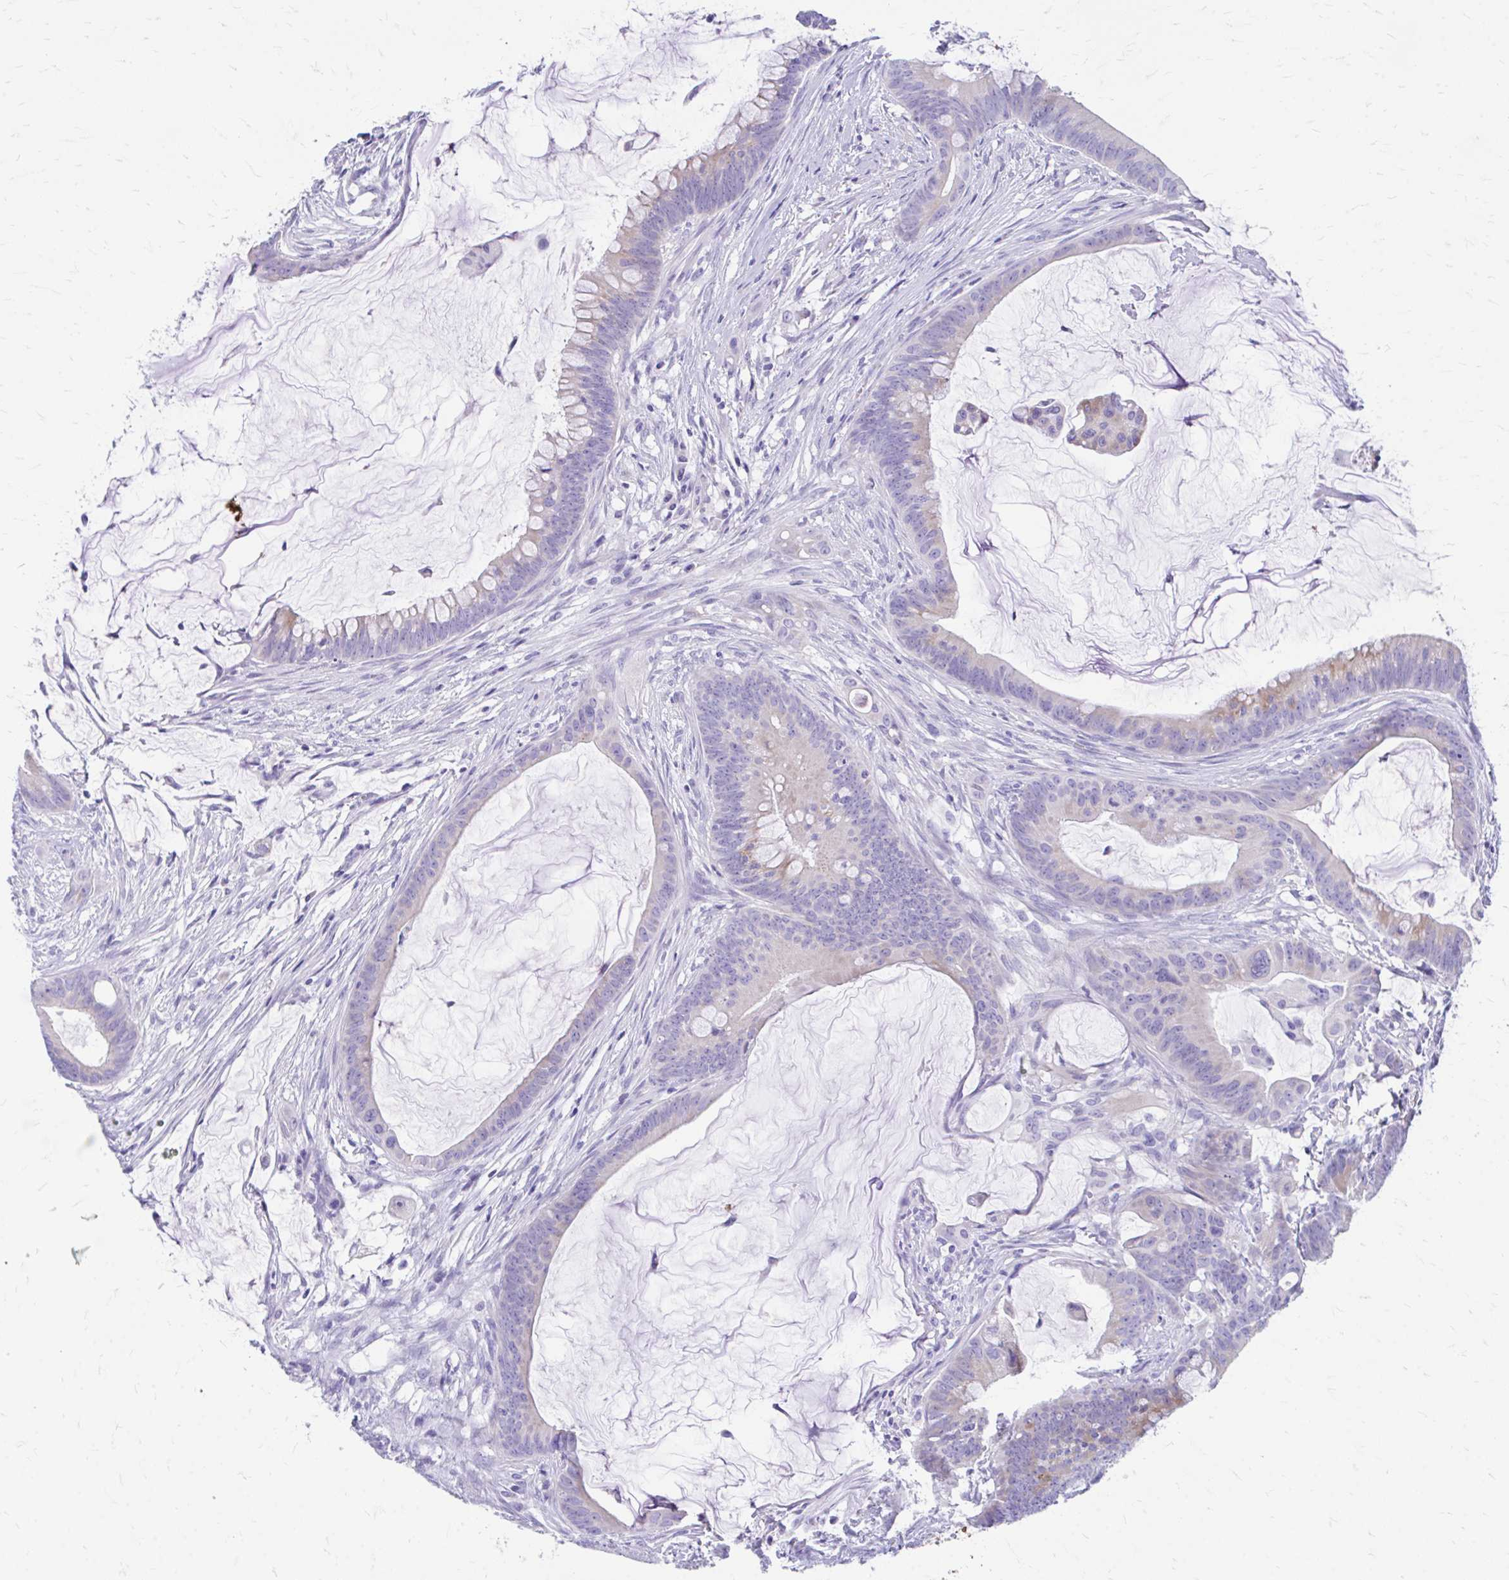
{"staining": {"intensity": "weak", "quantity": "<25%", "location": "cytoplasmic/membranous"}, "tissue": "colorectal cancer", "cell_type": "Tumor cells", "image_type": "cancer", "snomed": [{"axis": "morphology", "description": "Adenocarcinoma, NOS"}, {"axis": "topography", "description": "Colon"}], "caption": "Colorectal cancer was stained to show a protein in brown. There is no significant expression in tumor cells.", "gene": "KRIT1", "patient": {"sex": "male", "age": 62}}